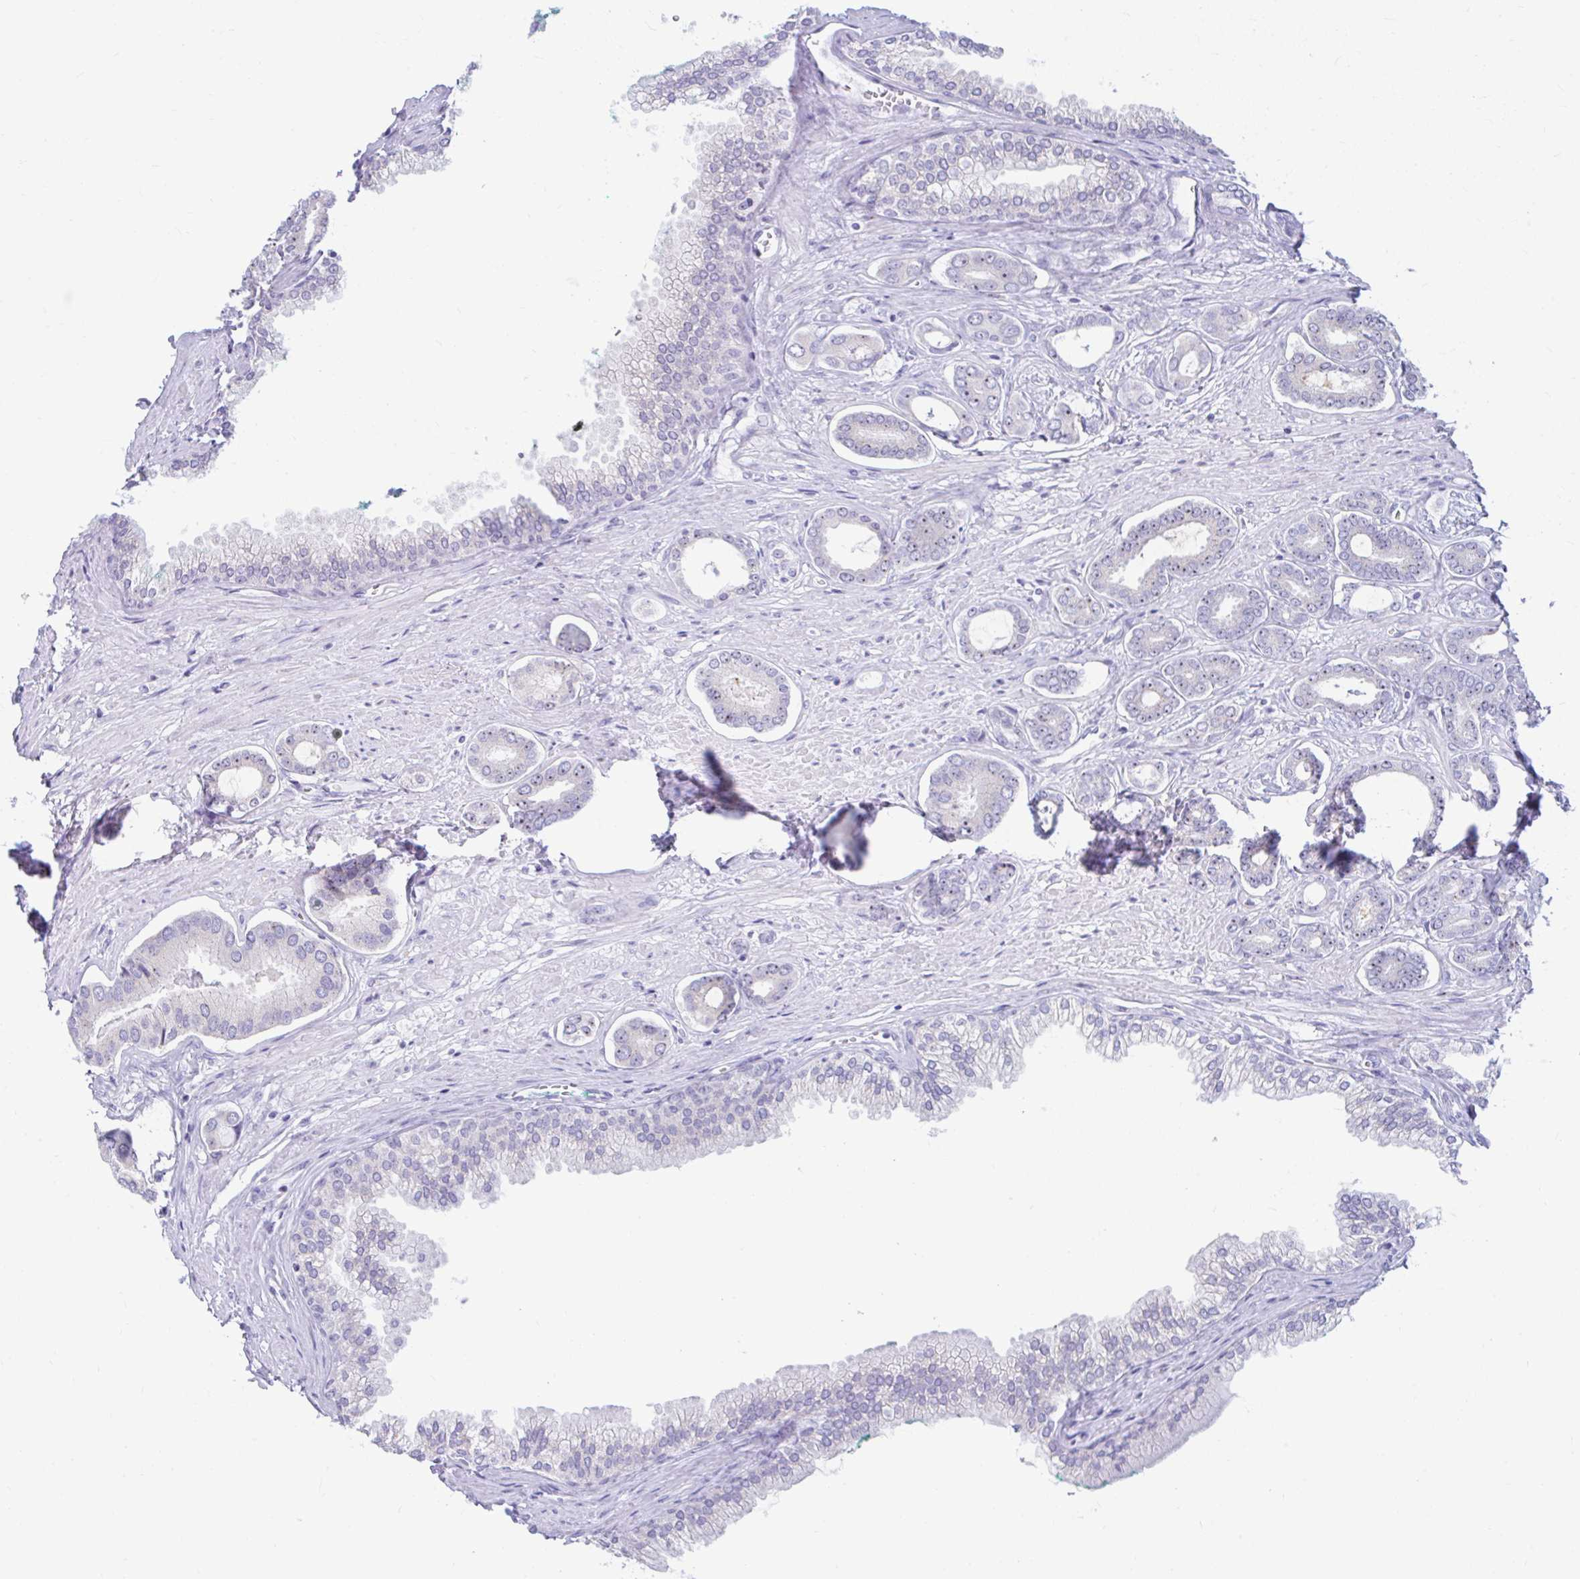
{"staining": {"intensity": "moderate", "quantity": "25%-75%", "location": "nuclear"}, "tissue": "prostate cancer", "cell_type": "Tumor cells", "image_type": "cancer", "snomed": [{"axis": "morphology", "description": "Adenocarcinoma, NOS"}, {"axis": "topography", "description": "Prostate and seminal vesicle, NOS"}], "caption": "Immunohistochemistry staining of prostate adenocarcinoma, which reveals medium levels of moderate nuclear staining in about 25%-75% of tumor cells indicating moderate nuclear protein positivity. The staining was performed using DAB (brown) for protein detection and nuclei were counterstained in hematoxylin (blue).", "gene": "FTSJ3", "patient": {"sex": "male", "age": 76}}